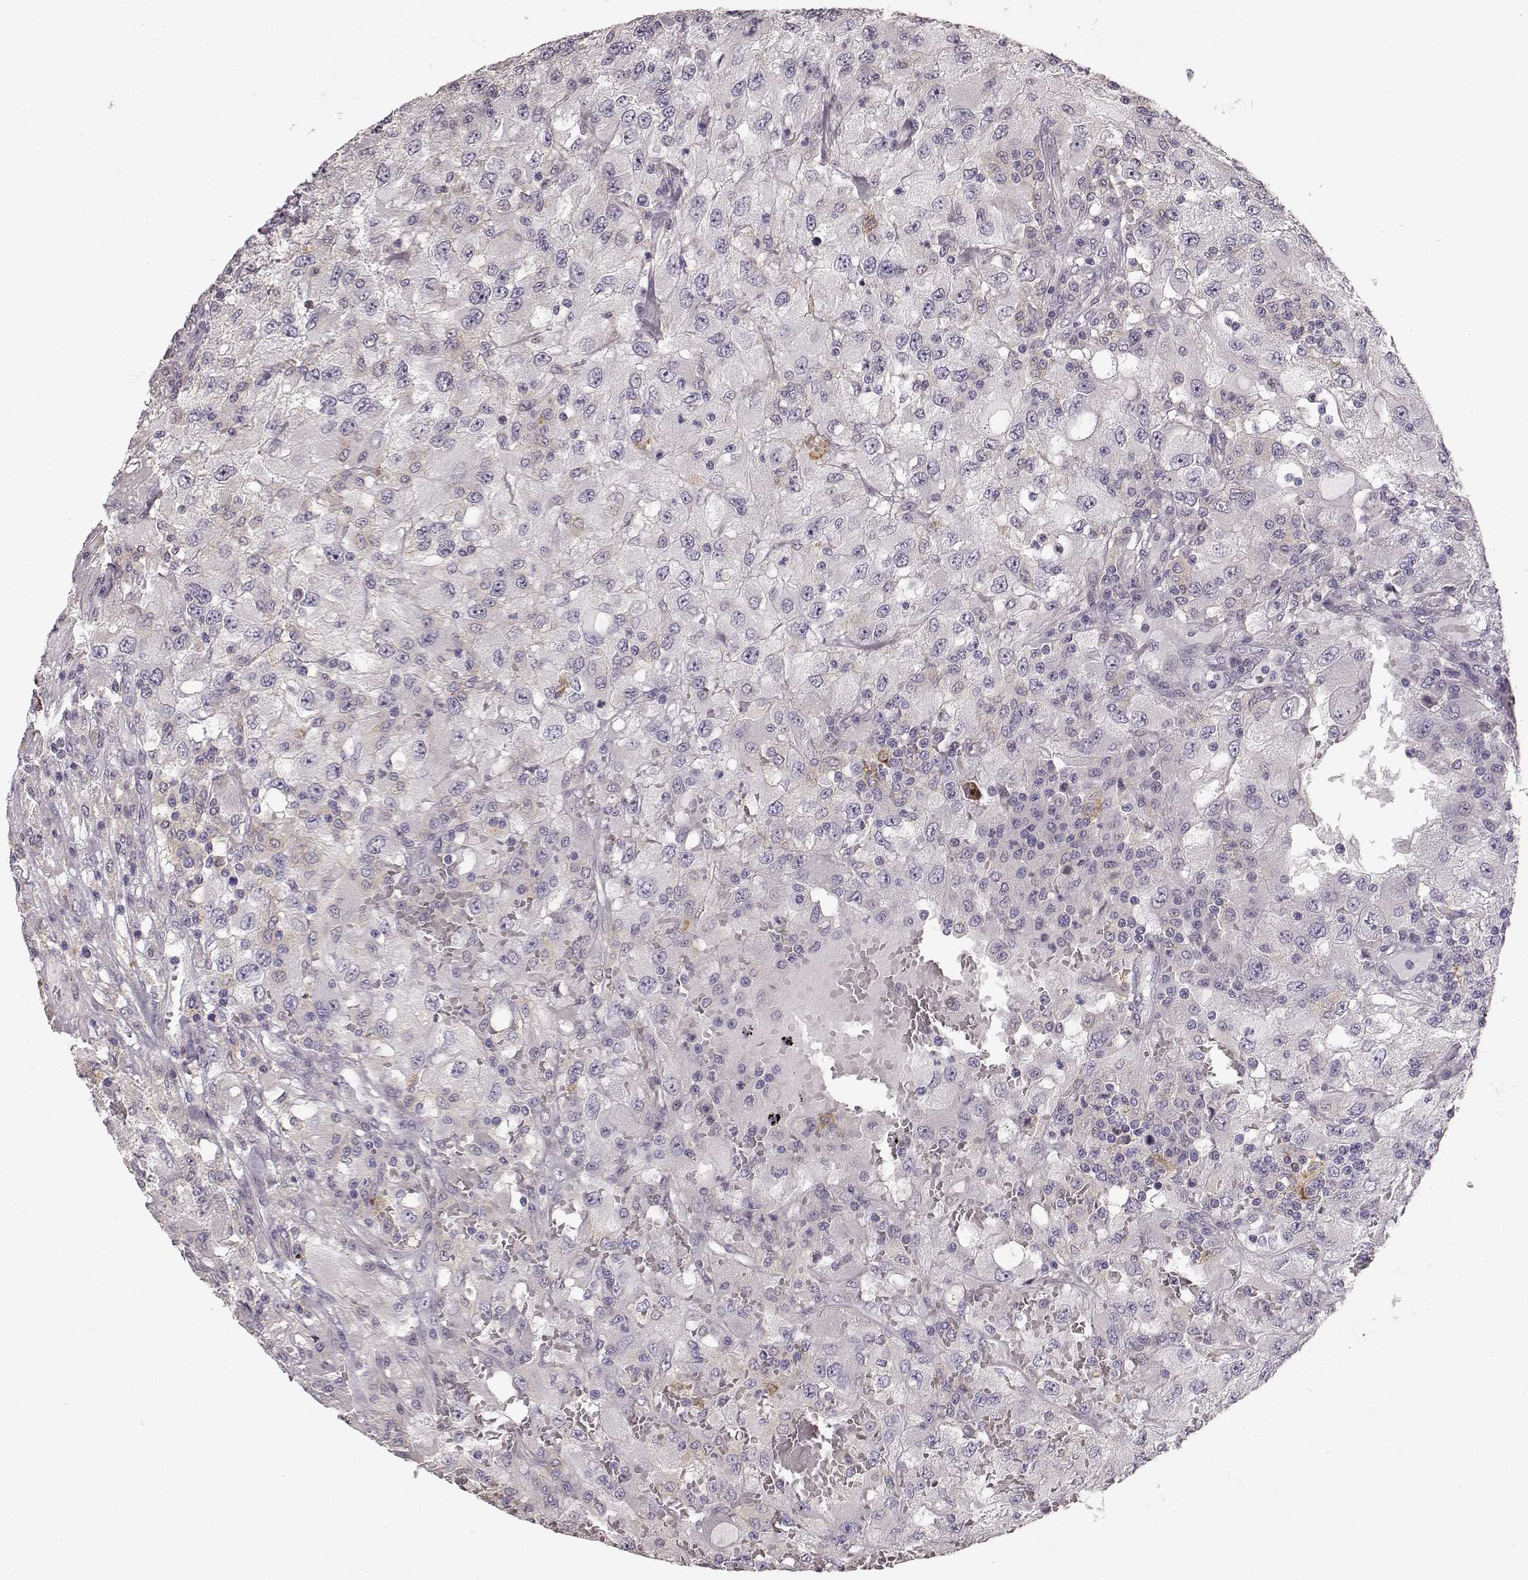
{"staining": {"intensity": "negative", "quantity": "none", "location": "none"}, "tissue": "renal cancer", "cell_type": "Tumor cells", "image_type": "cancer", "snomed": [{"axis": "morphology", "description": "Adenocarcinoma, NOS"}, {"axis": "topography", "description": "Kidney"}], "caption": "Tumor cells are negative for brown protein staining in renal adenocarcinoma. (Stains: DAB (3,3'-diaminobenzidine) IHC with hematoxylin counter stain, Microscopy: brightfield microscopy at high magnification).", "gene": "GPR50", "patient": {"sex": "female", "age": 67}}